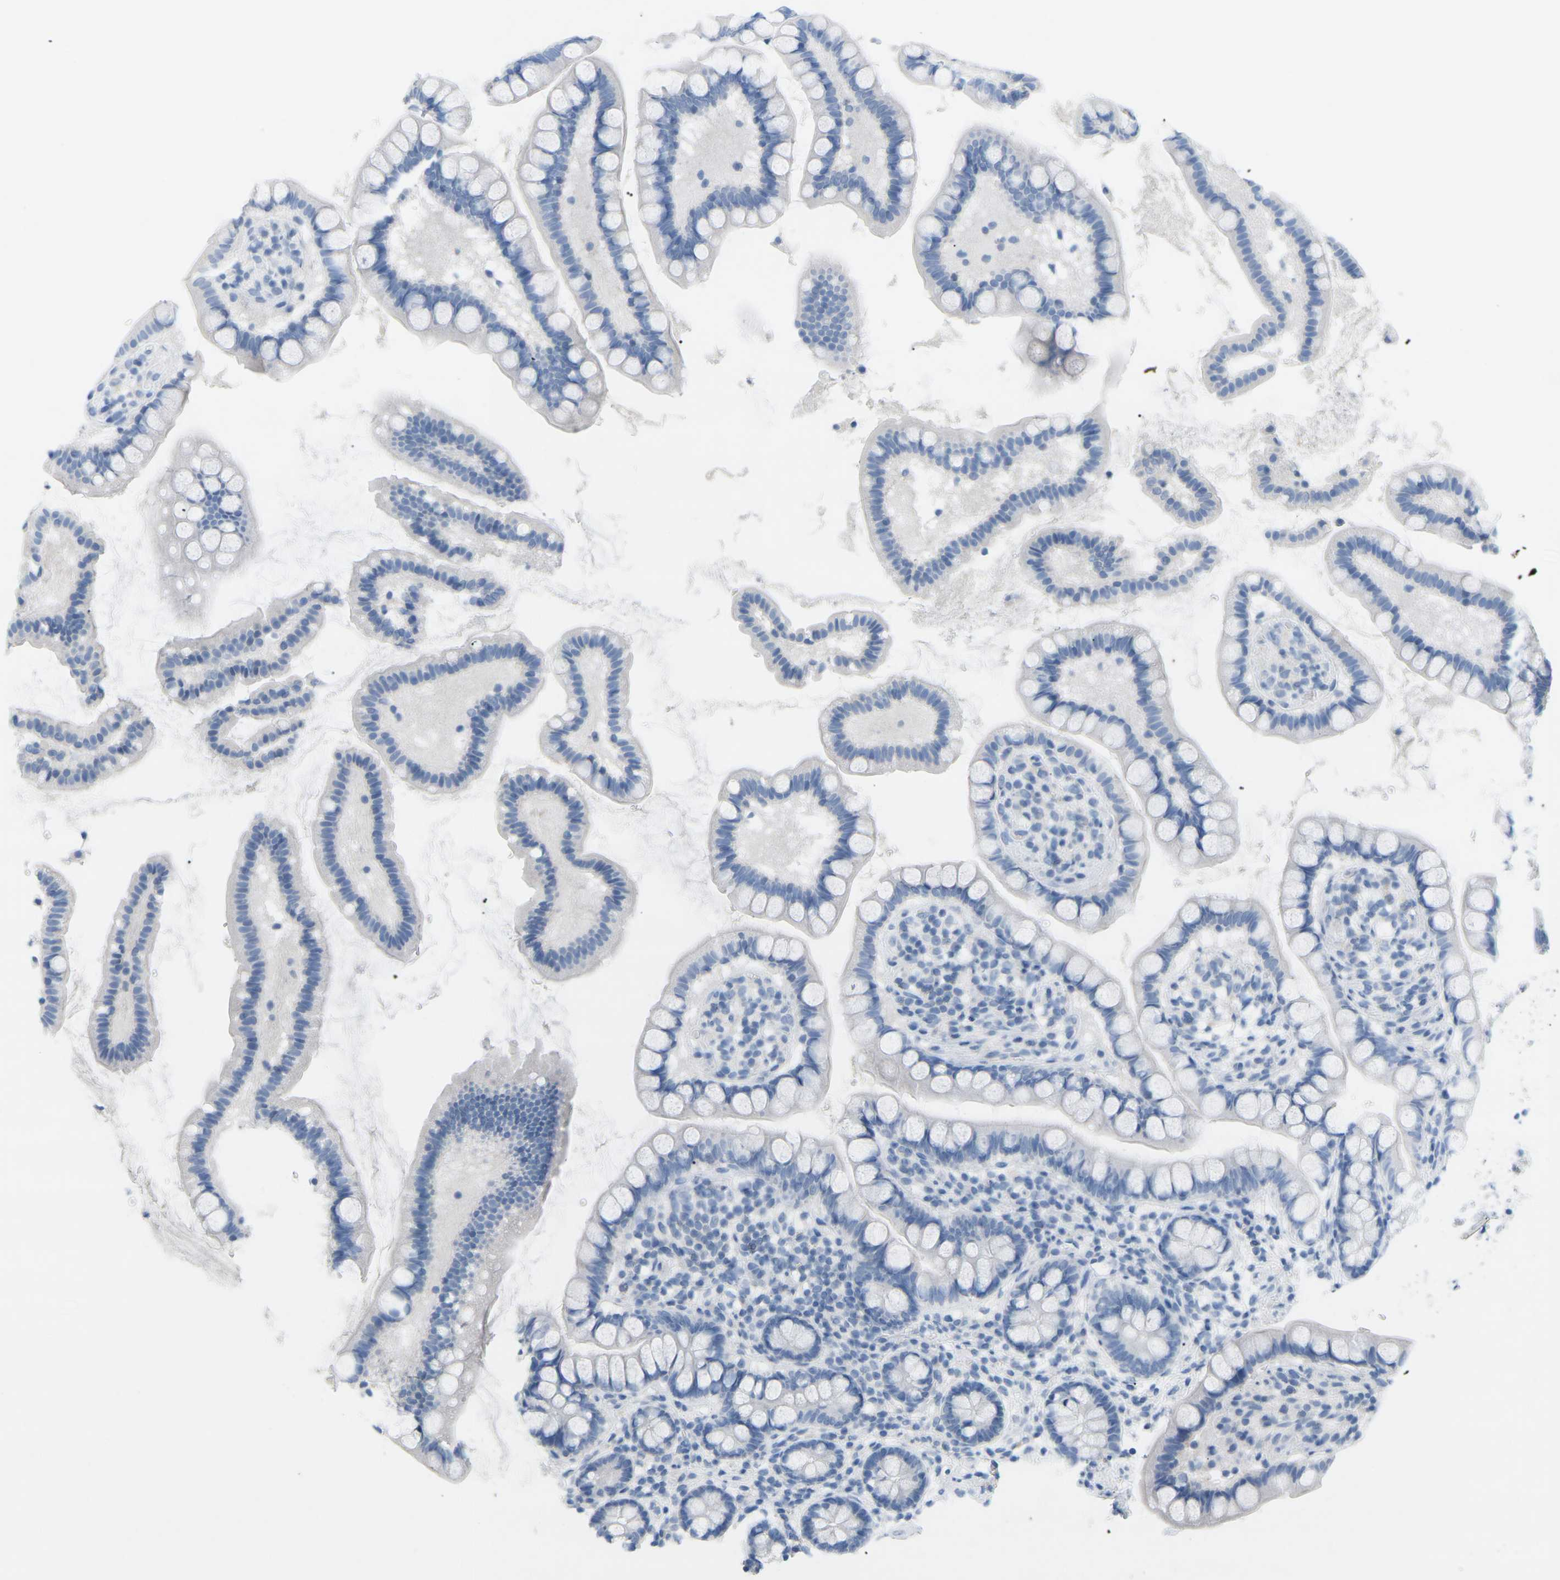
{"staining": {"intensity": "moderate", "quantity": "<25%", "location": "cytoplasmic/membranous"}, "tissue": "small intestine", "cell_type": "Glandular cells", "image_type": "normal", "snomed": [{"axis": "morphology", "description": "Normal tissue, NOS"}, {"axis": "topography", "description": "Small intestine"}], "caption": "Approximately <25% of glandular cells in unremarkable human small intestine reveal moderate cytoplasmic/membranous protein staining as visualized by brown immunohistochemical staining.", "gene": "HBG2", "patient": {"sex": "female", "age": 84}}